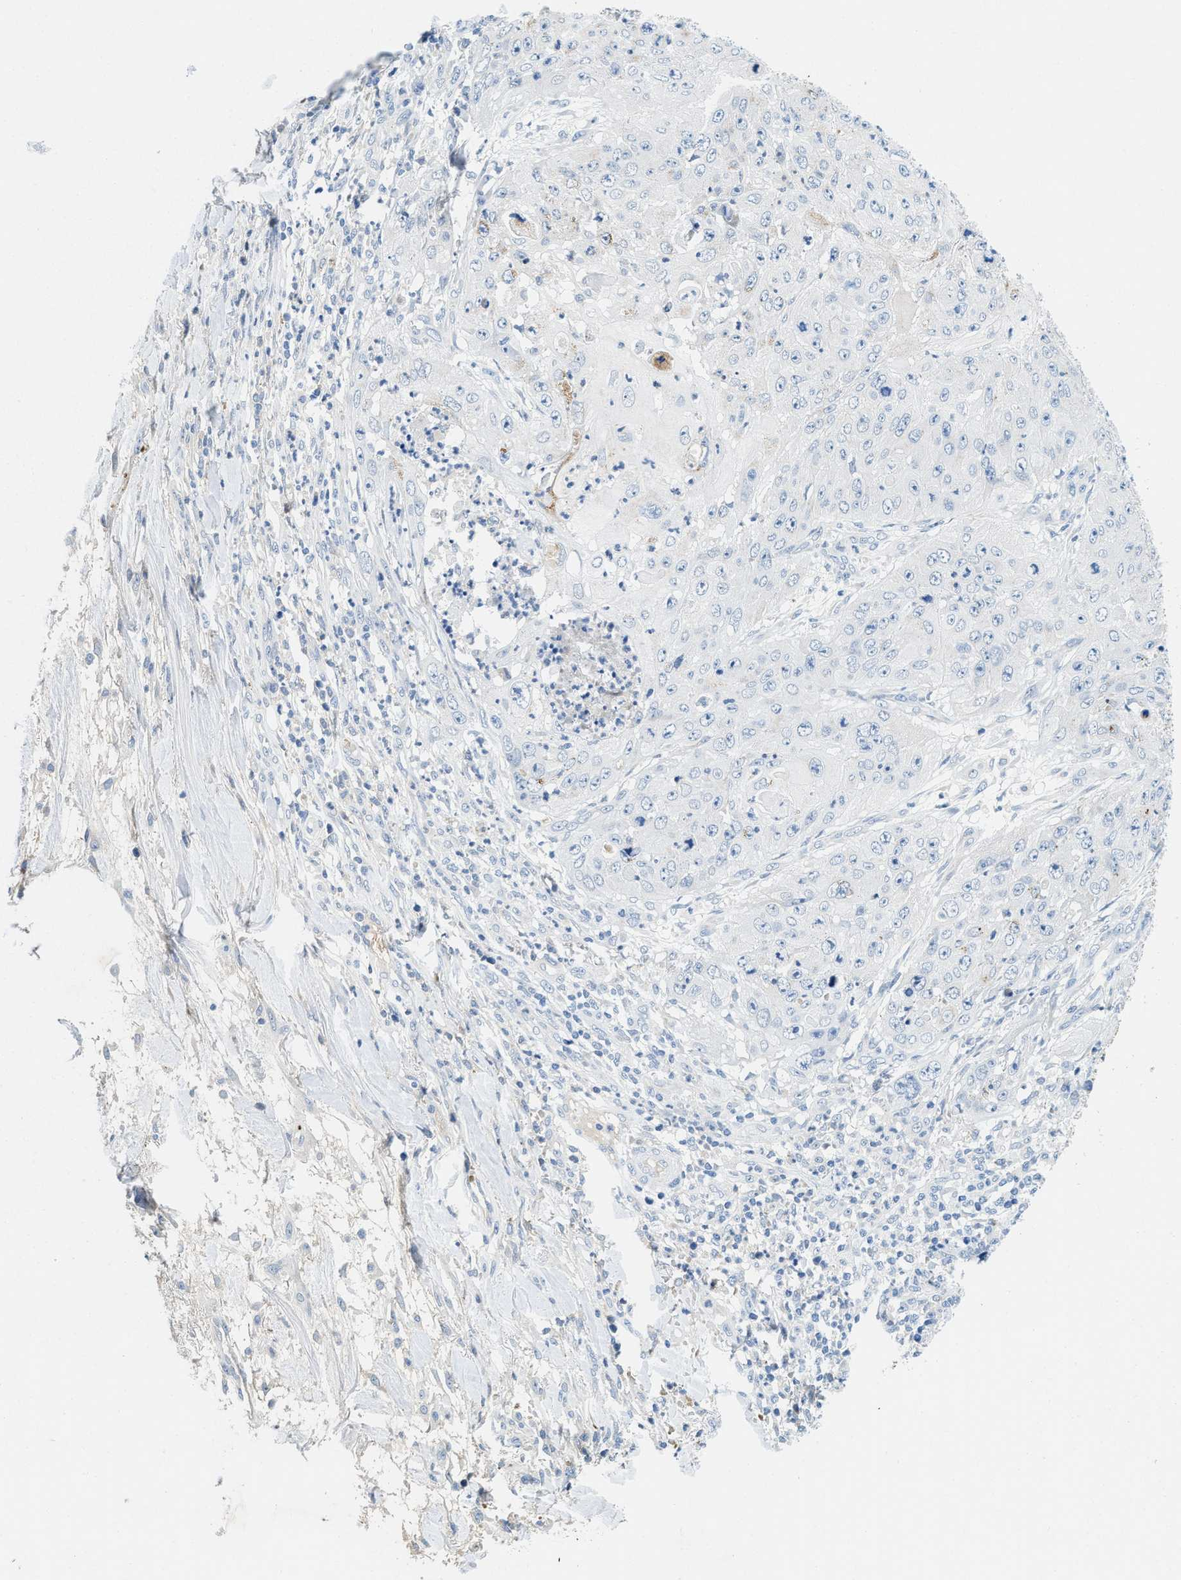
{"staining": {"intensity": "negative", "quantity": "none", "location": "none"}, "tissue": "skin cancer", "cell_type": "Tumor cells", "image_type": "cancer", "snomed": [{"axis": "morphology", "description": "Squamous cell carcinoma, NOS"}, {"axis": "topography", "description": "Skin"}], "caption": "Human skin squamous cell carcinoma stained for a protein using immunohistochemistry (IHC) shows no expression in tumor cells.", "gene": "TSPAN3", "patient": {"sex": "female", "age": 80}}